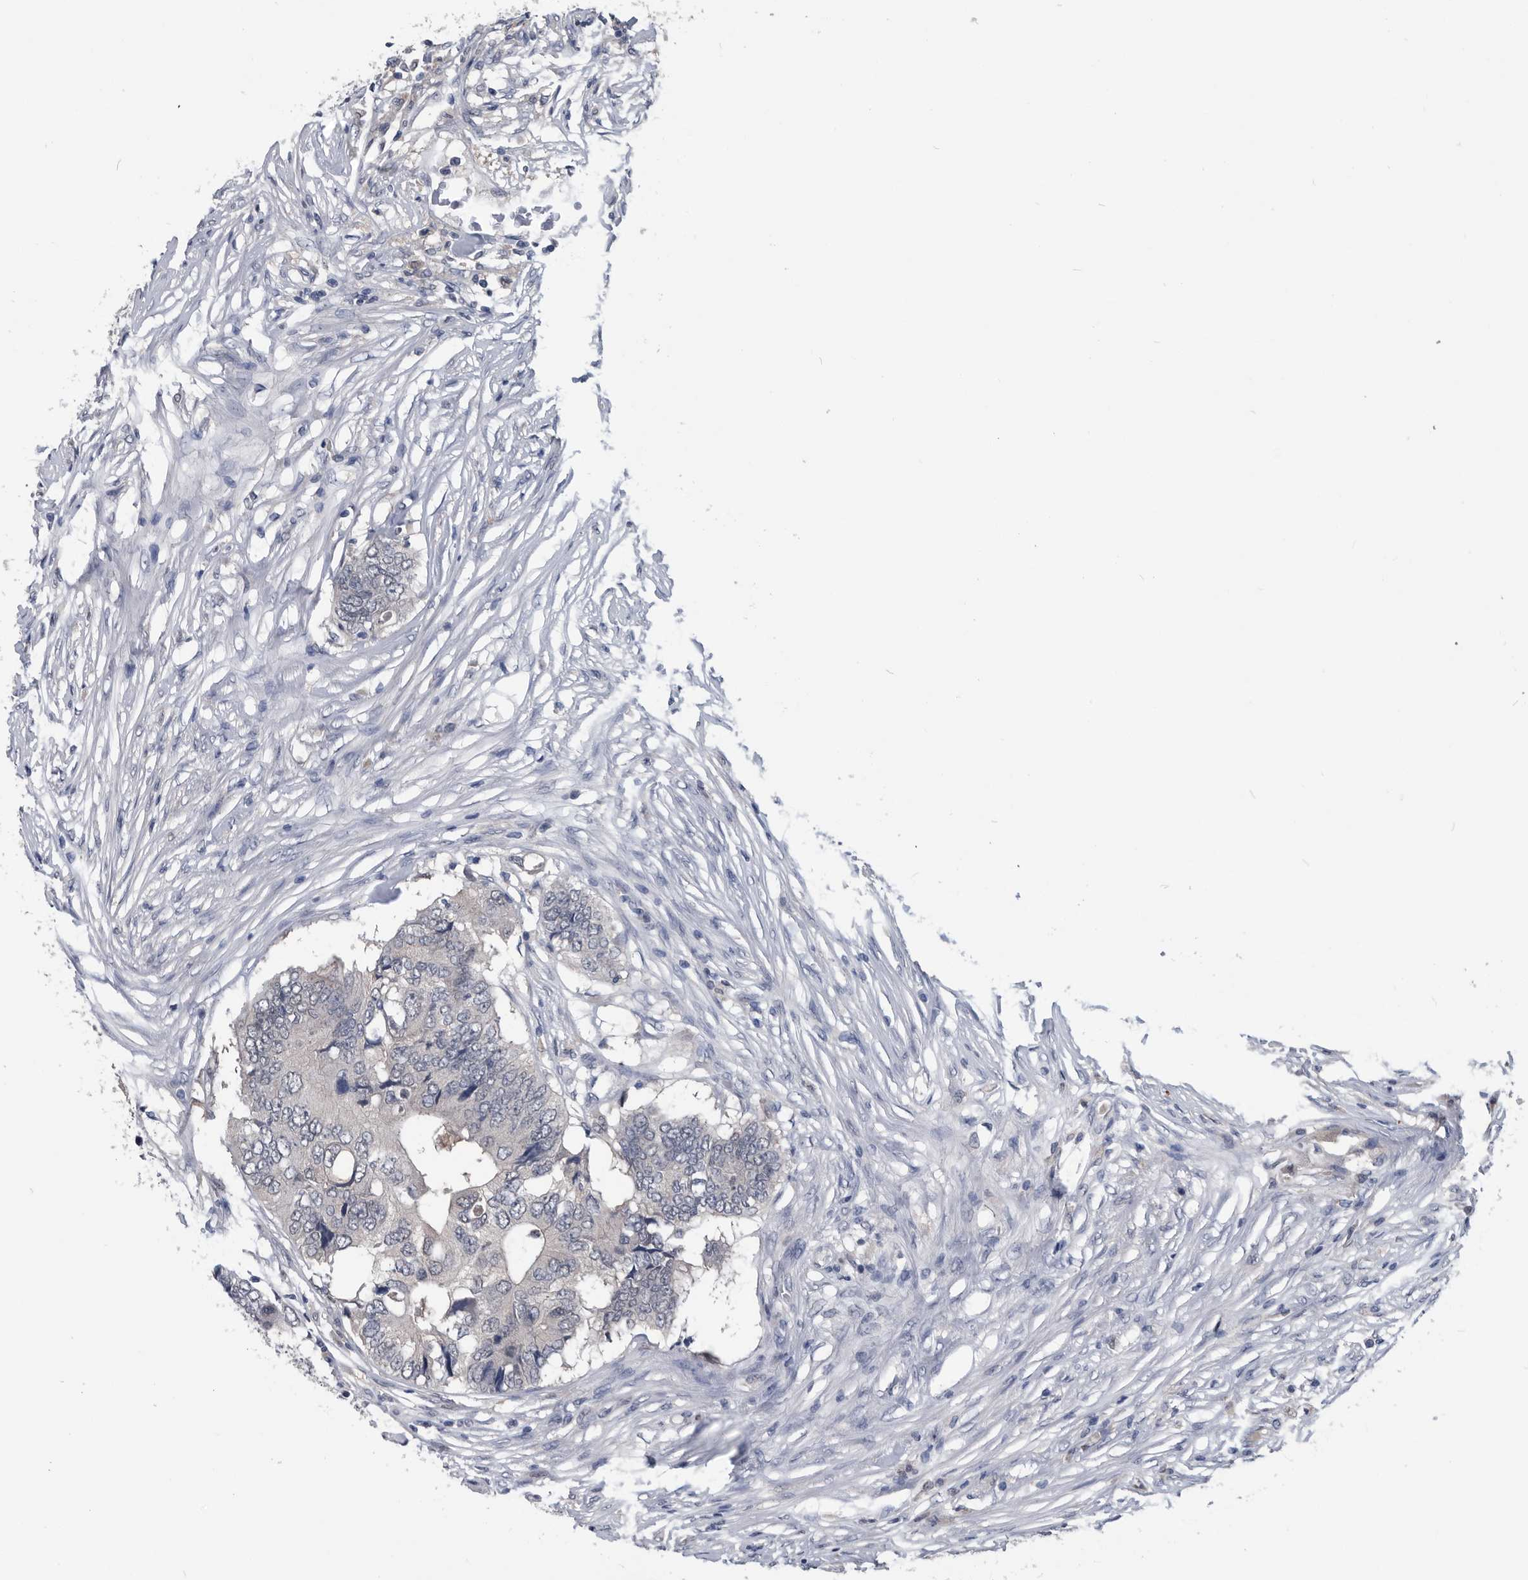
{"staining": {"intensity": "negative", "quantity": "none", "location": "none"}, "tissue": "colorectal cancer", "cell_type": "Tumor cells", "image_type": "cancer", "snomed": [{"axis": "morphology", "description": "Adenocarcinoma, NOS"}, {"axis": "topography", "description": "Colon"}], "caption": "Protein analysis of colorectal cancer exhibits no significant staining in tumor cells. (Stains: DAB (3,3'-diaminobenzidine) immunohistochemistry (IHC) with hematoxylin counter stain, Microscopy: brightfield microscopy at high magnification).", "gene": "PDXK", "patient": {"sex": "male", "age": 71}}